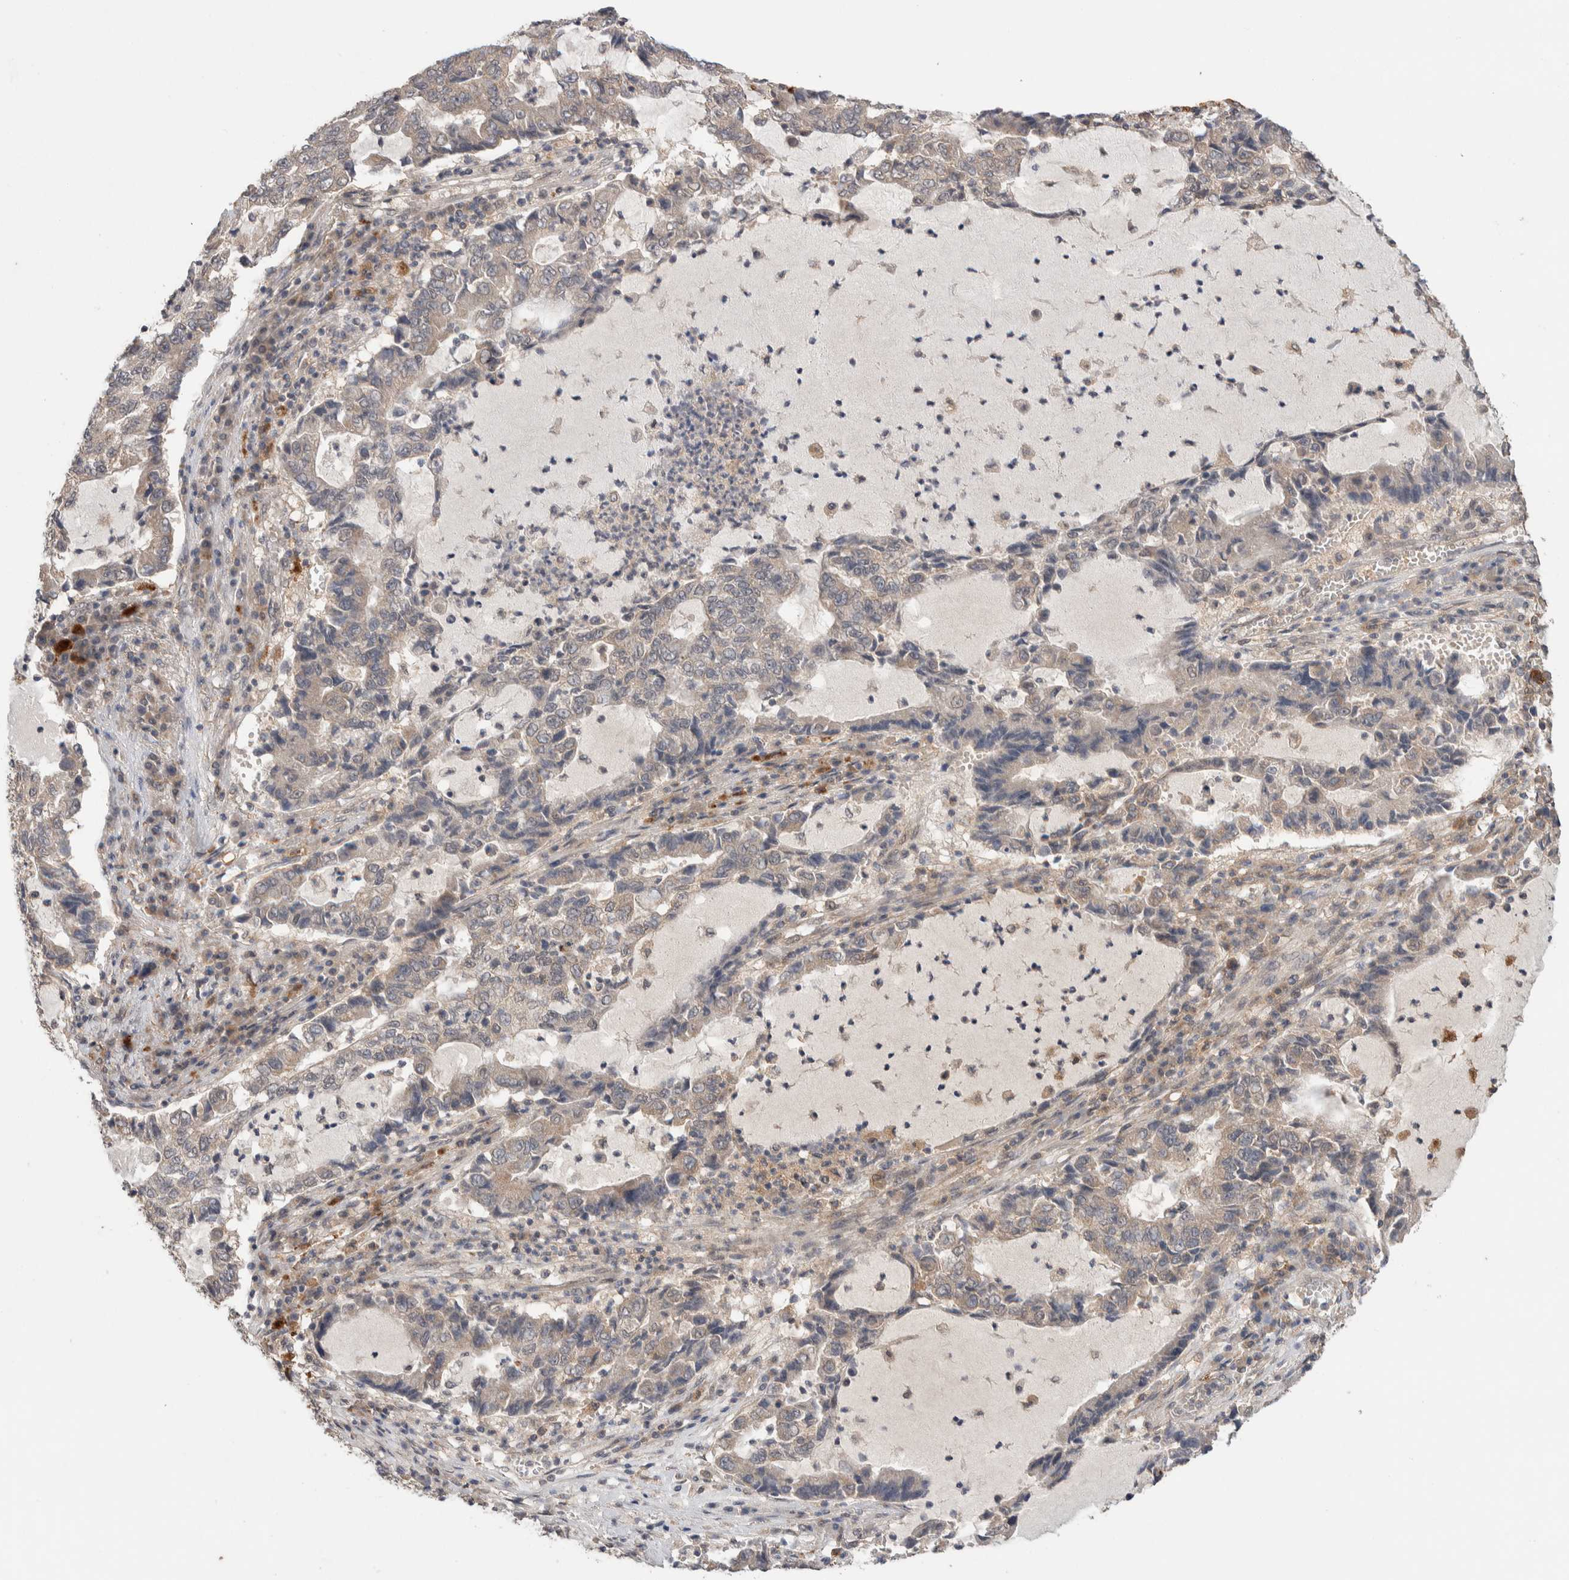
{"staining": {"intensity": "weak", "quantity": "<25%", "location": "cytoplasmic/membranous"}, "tissue": "lung cancer", "cell_type": "Tumor cells", "image_type": "cancer", "snomed": [{"axis": "morphology", "description": "Adenocarcinoma, NOS"}, {"axis": "topography", "description": "Lung"}], "caption": "Immunohistochemistry micrograph of human lung cancer (adenocarcinoma) stained for a protein (brown), which exhibits no positivity in tumor cells. (Stains: DAB (3,3'-diaminobenzidine) immunohistochemistry (IHC) with hematoxylin counter stain, Microscopy: brightfield microscopy at high magnification).", "gene": "KCNJ5", "patient": {"sex": "female", "age": 51}}